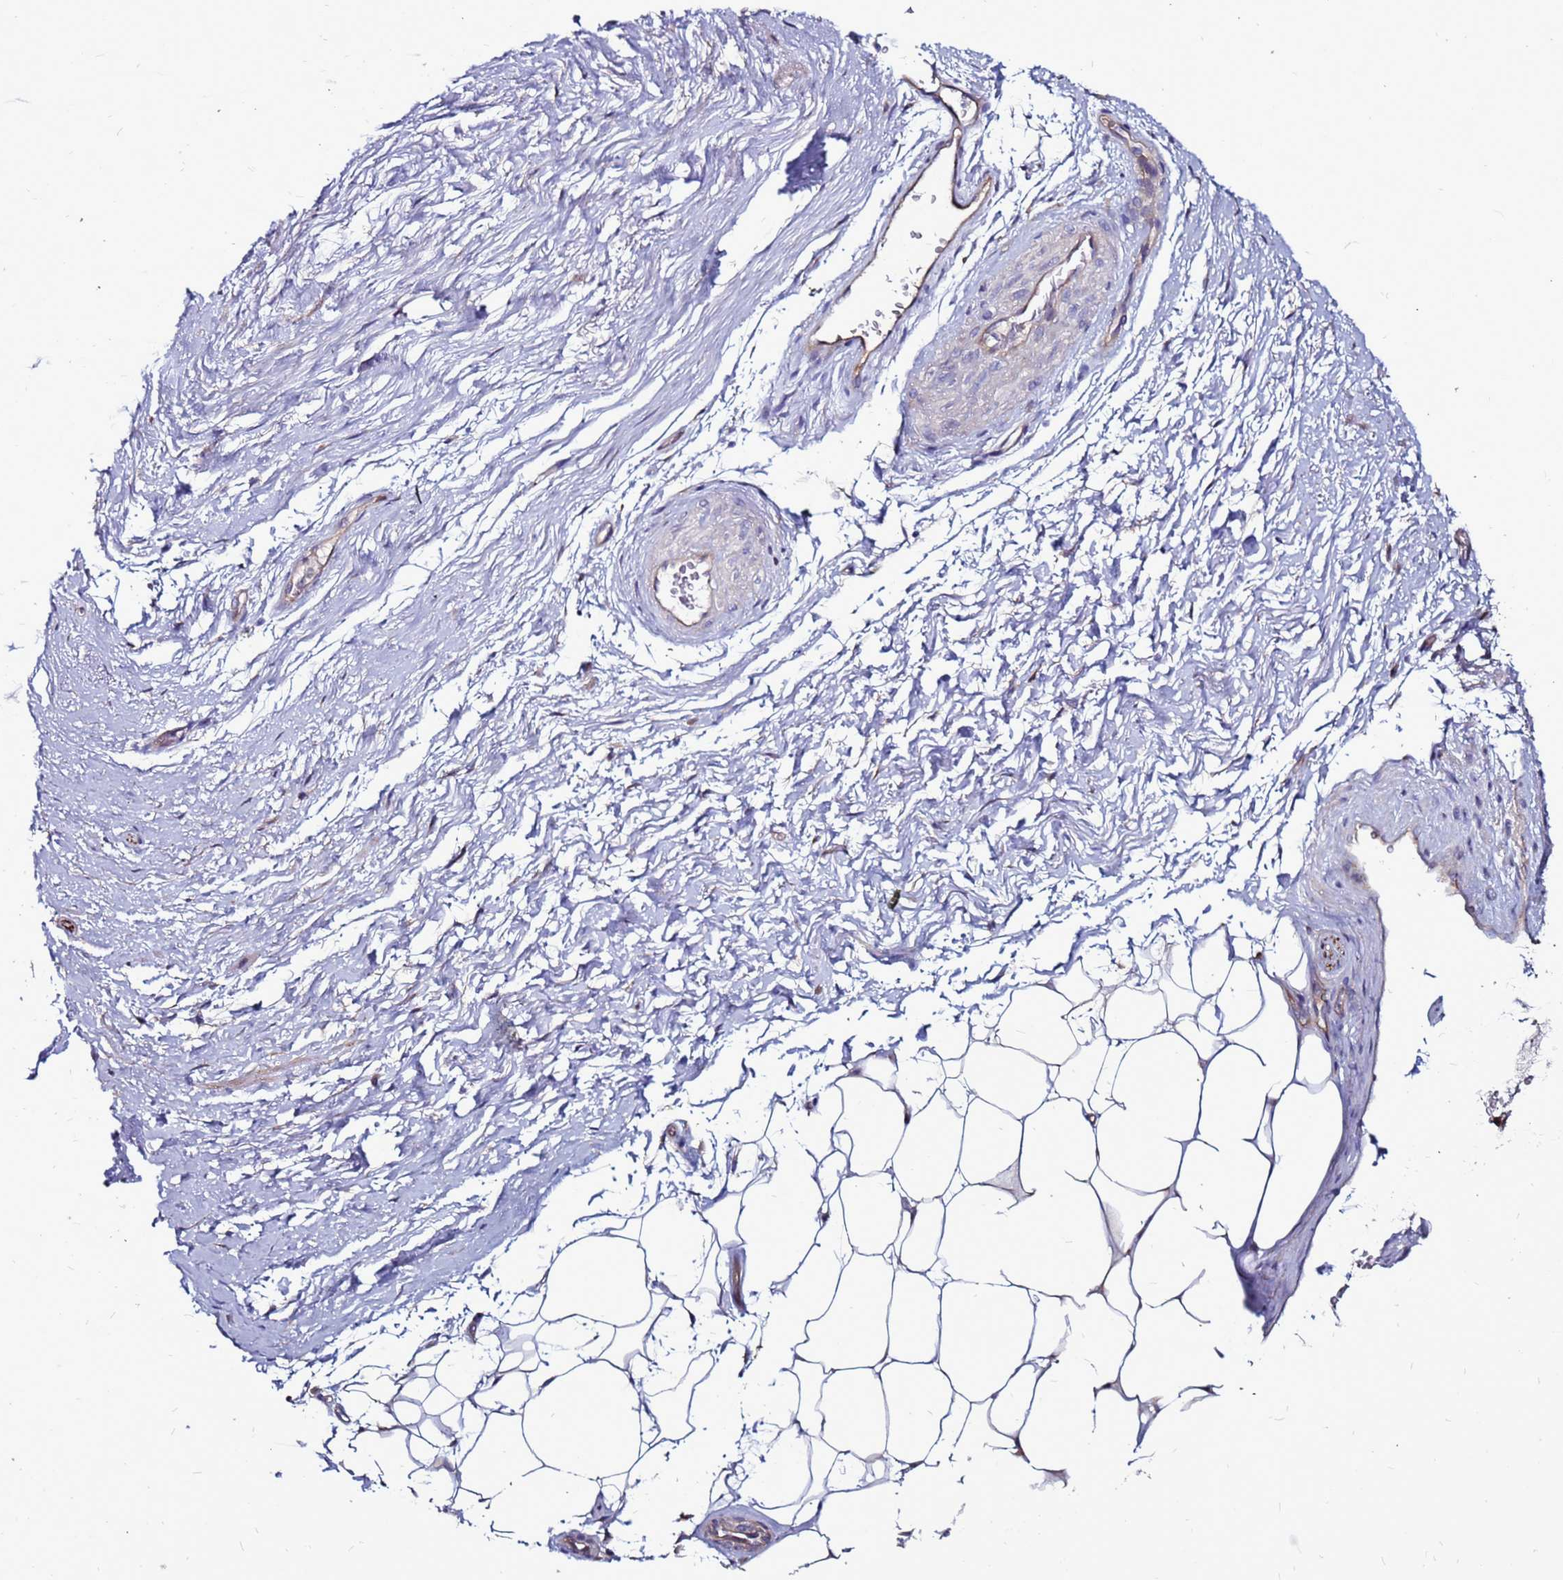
{"staining": {"intensity": "negative", "quantity": "none", "location": "none"}, "tissue": "adipose tissue", "cell_type": "Adipocytes", "image_type": "normal", "snomed": [{"axis": "morphology", "description": "Normal tissue, NOS"}, {"axis": "morphology", "description": "Adenocarcinoma, Low grade"}, {"axis": "topography", "description": "Prostate"}, {"axis": "topography", "description": "Peripheral nerve tissue"}], "caption": "The micrograph displays no staining of adipocytes in normal adipose tissue.", "gene": "GPN3", "patient": {"sex": "male", "age": 63}}